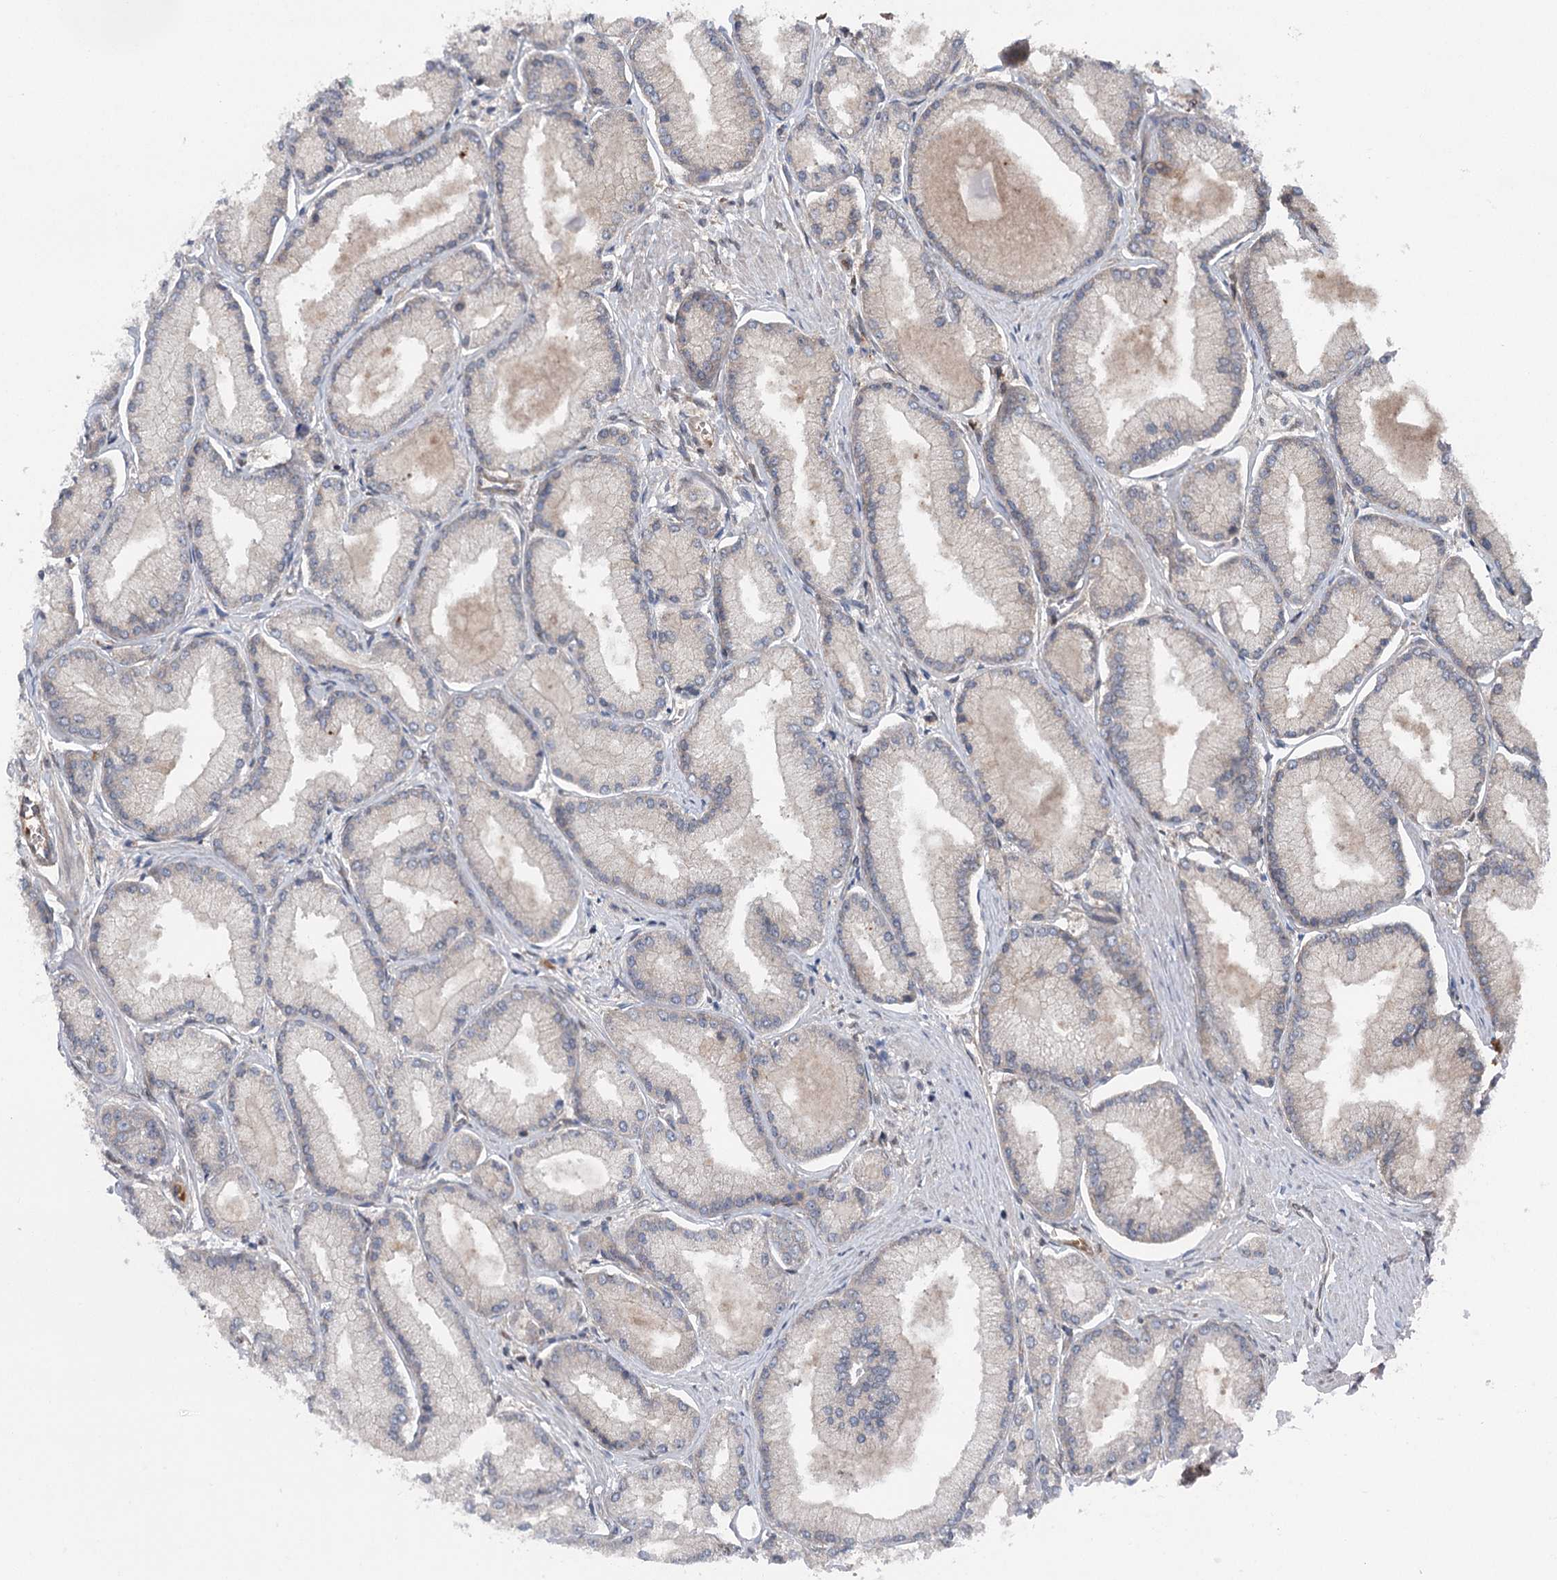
{"staining": {"intensity": "negative", "quantity": "none", "location": "none"}, "tissue": "prostate cancer", "cell_type": "Tumor cells", "image_type": "cancer", "snomed": [{"axis": "morphology", "description": "Adenocarcinoma, Low grade"}, {"axis": "topography", "description": "Prostate"}], "caption": "A high-resolution micrograph shows immunohistochemistry (IHC) staining of prostate cancer, which exhibits no significant positivity in tumor cells.", "gene": "IQSEC1", "patient": {"sex": "male", "age": 74}}